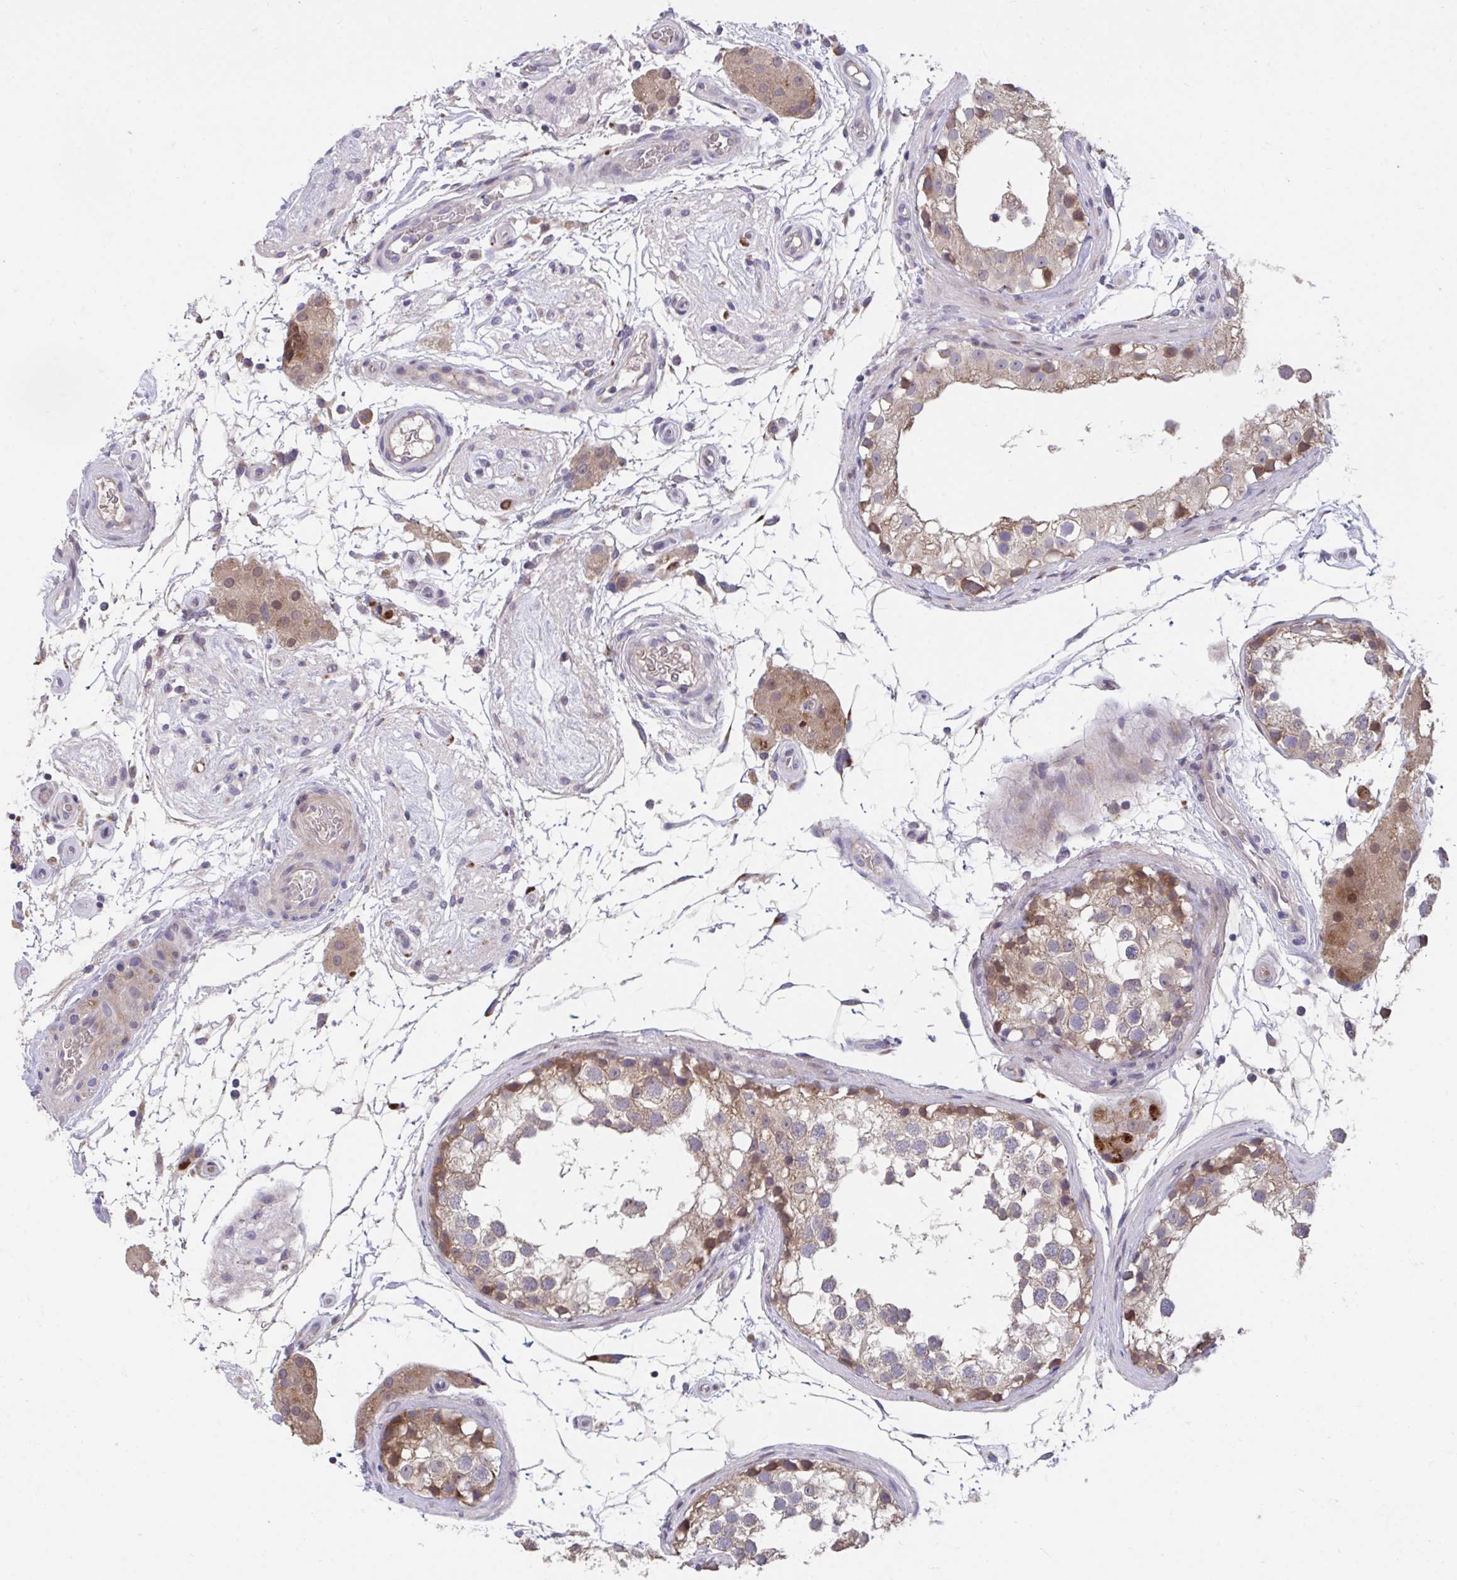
{"staining": {"intensity": "moderate", "quantity": "25%-75%", "location": "cytoplasmic/membranous"}, "tissue": "testis", "cell_type": "Cells in seminiferous ducts", "image_type": "normal", "snomed": [{"axis": "morphology", "description": "Normal tissue, NOS"}, {"axis": "morphology", "description": "Seminoma, NOS"}, {"axis": "topography", "description": "Testis"}], "caption": "High-magnification brightfield microscopy of unremarkable testis stained with DAB (brown) and counterstained with hematoxylin (blue). cells in seminiferous ducts exhibit moderate cytoplasmic/membranous expression is present in about25%-75% of cells. (Stains: DAB in brown, nuclei in blue, Microscopy: brightfield microscopy at high magnification).", "gene": "SUSD4", "patient": {"sex": "male", "age": 65}}